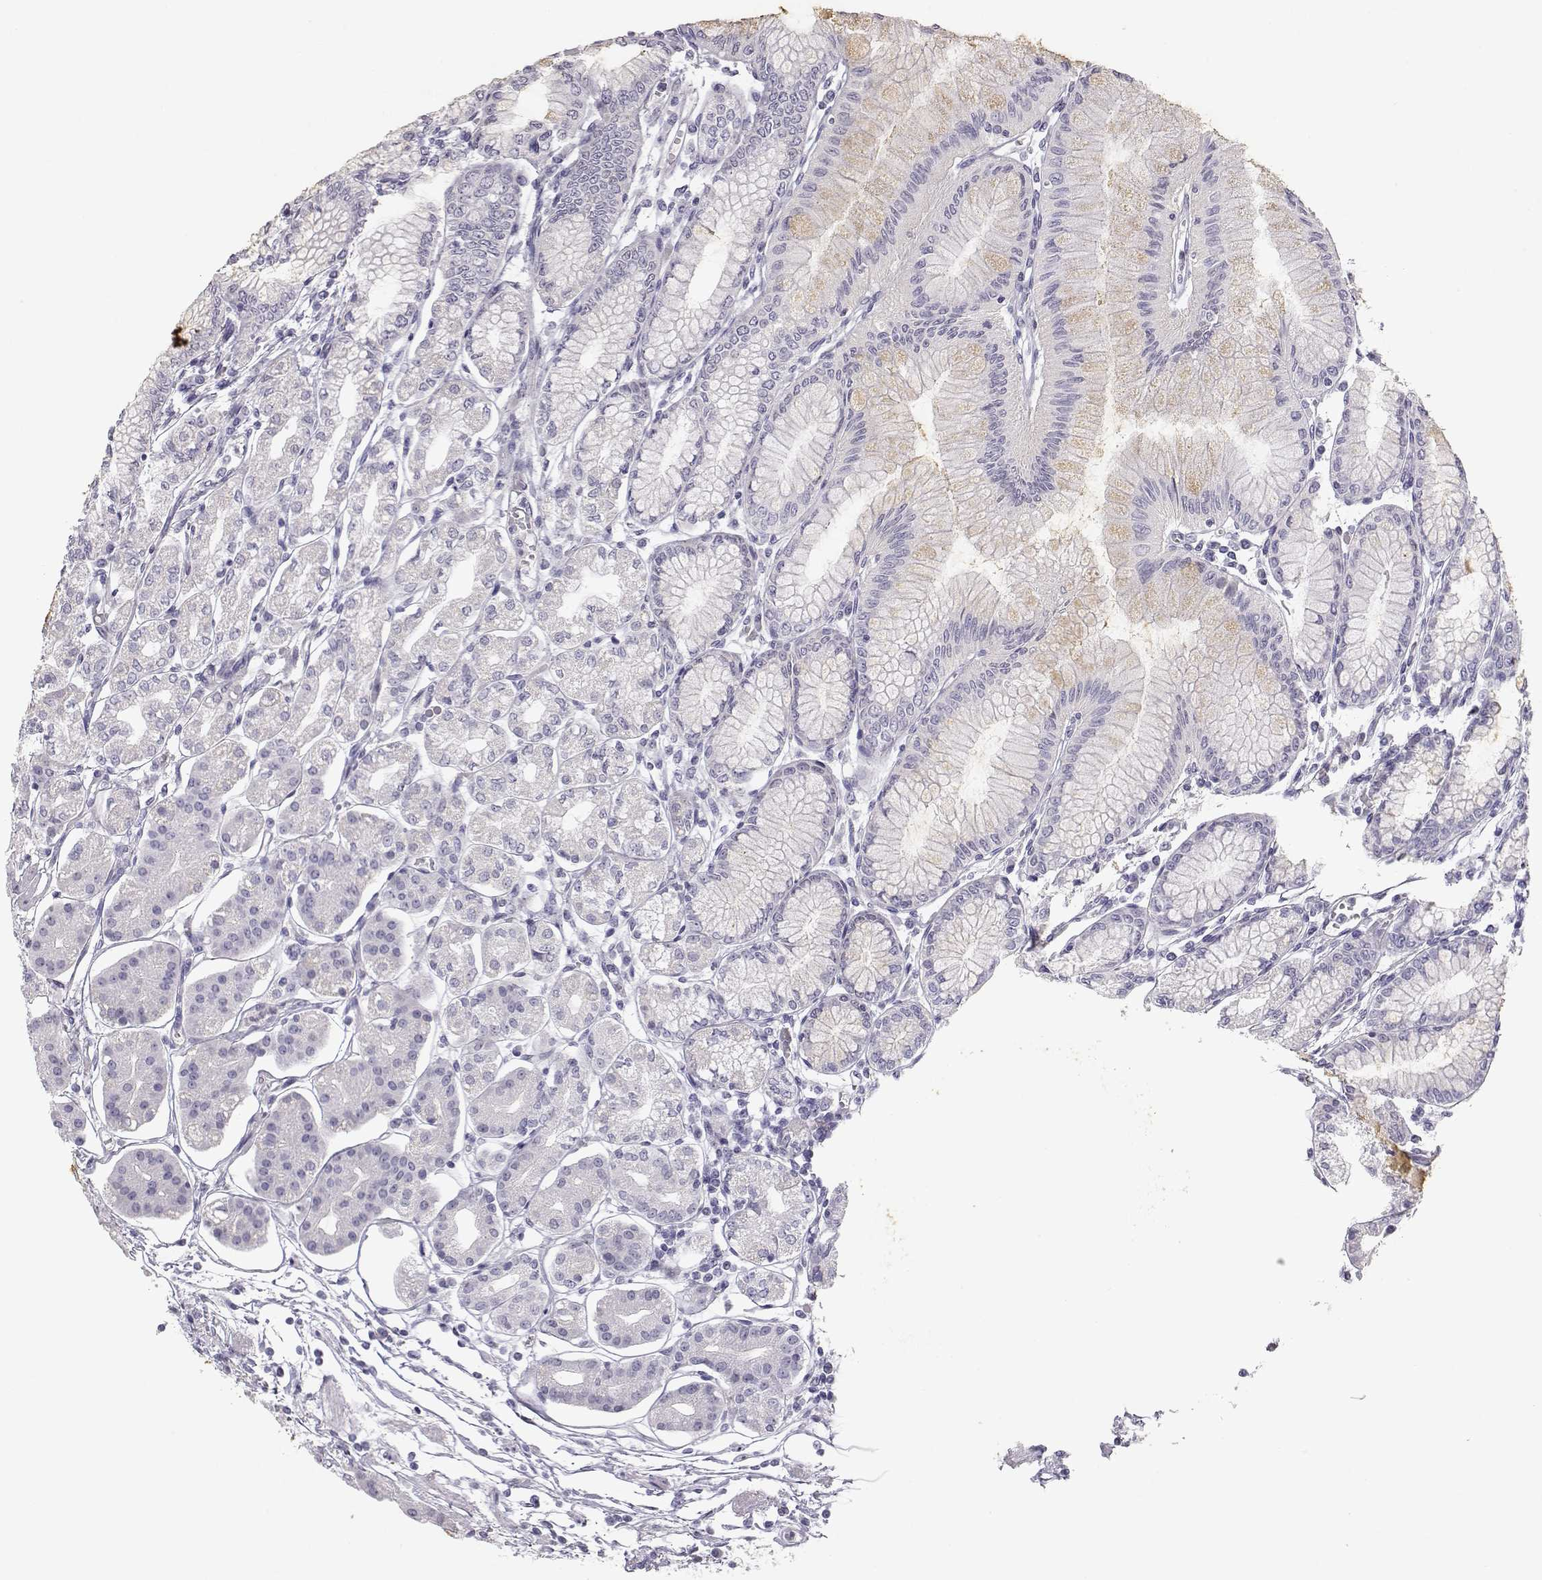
{"staining": {"intensity": "negative", "quantity": "none", "location": "none"}, "tissue": "stomach", "cell_type": "Glandular cells", "image_type": "normal", "snomed": [{"axis": "morphology", "description": "Normal tissue, NOS"}, {"axis": "topography", "description": "Skeletal muscle"}, {"axis": "topography", "description": "Stomach"}], "caption": "IHC micrograph of normal stomach: human stomach stained with DAB (3,3'-diaminobenzidine) displays no significant protein positivity in glandular cells.", "gene": "MYCBPAP", "patient": {"sex": "female", "age": 57}}